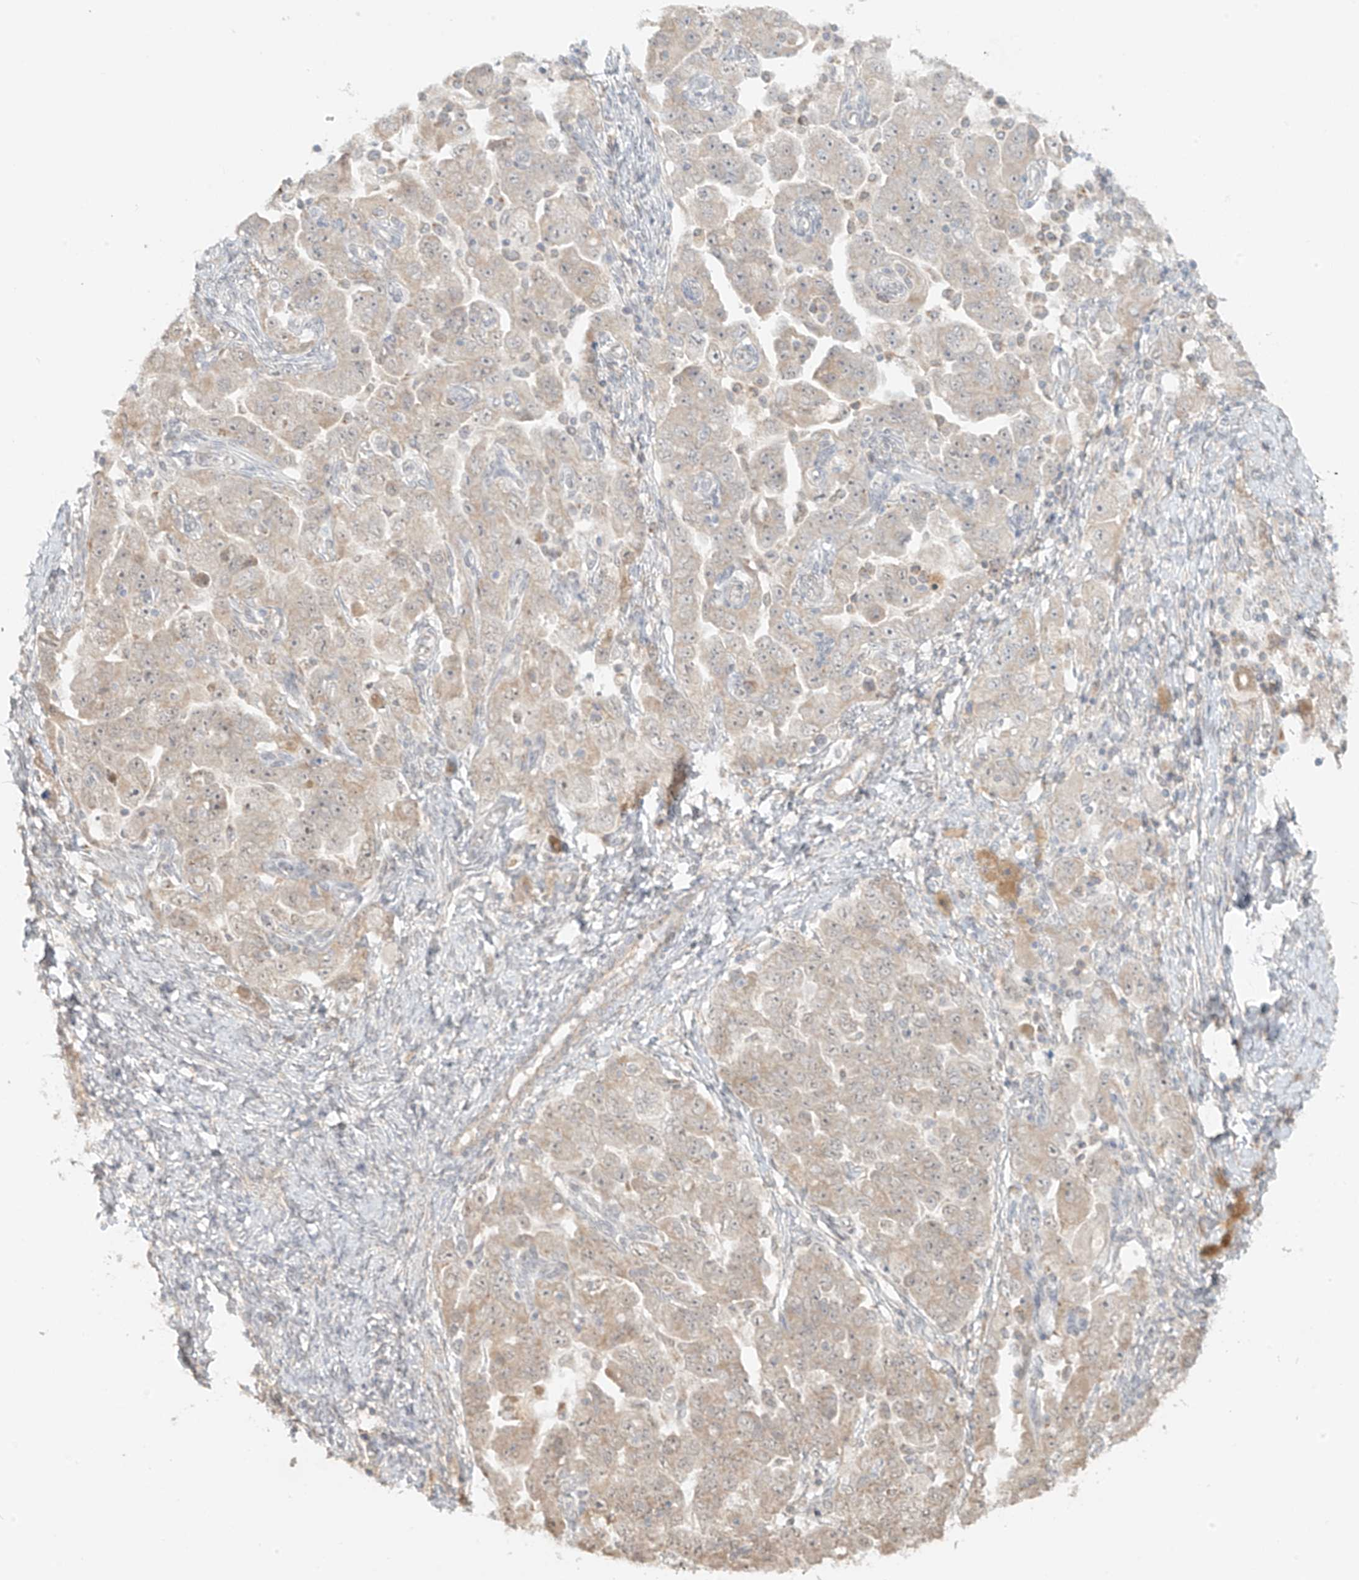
{"staining": {"intensity": "weak", "quantity": "<25%", "location": "cytoplasmic/membranous"}, "tissue": "ovarian cancer", "cell_type": "Tumor cells", "image_type": "cancer", "snomed": [{"axis": "morphology", "description": "Carcinoma, NOS"}, {"axis": "morphology", "description": "Cystadenocarcinoma, serous, NOS"}, {"axis": "topography", "description": "Ovary"}], "caption": "The immunohistochemistry micrograph has no significant staining in tumor cells of ovarian serous cystadenocarcinoma tissue.", "gene": "ABCD1", "patient": {"sex": "female", "age": 69}}